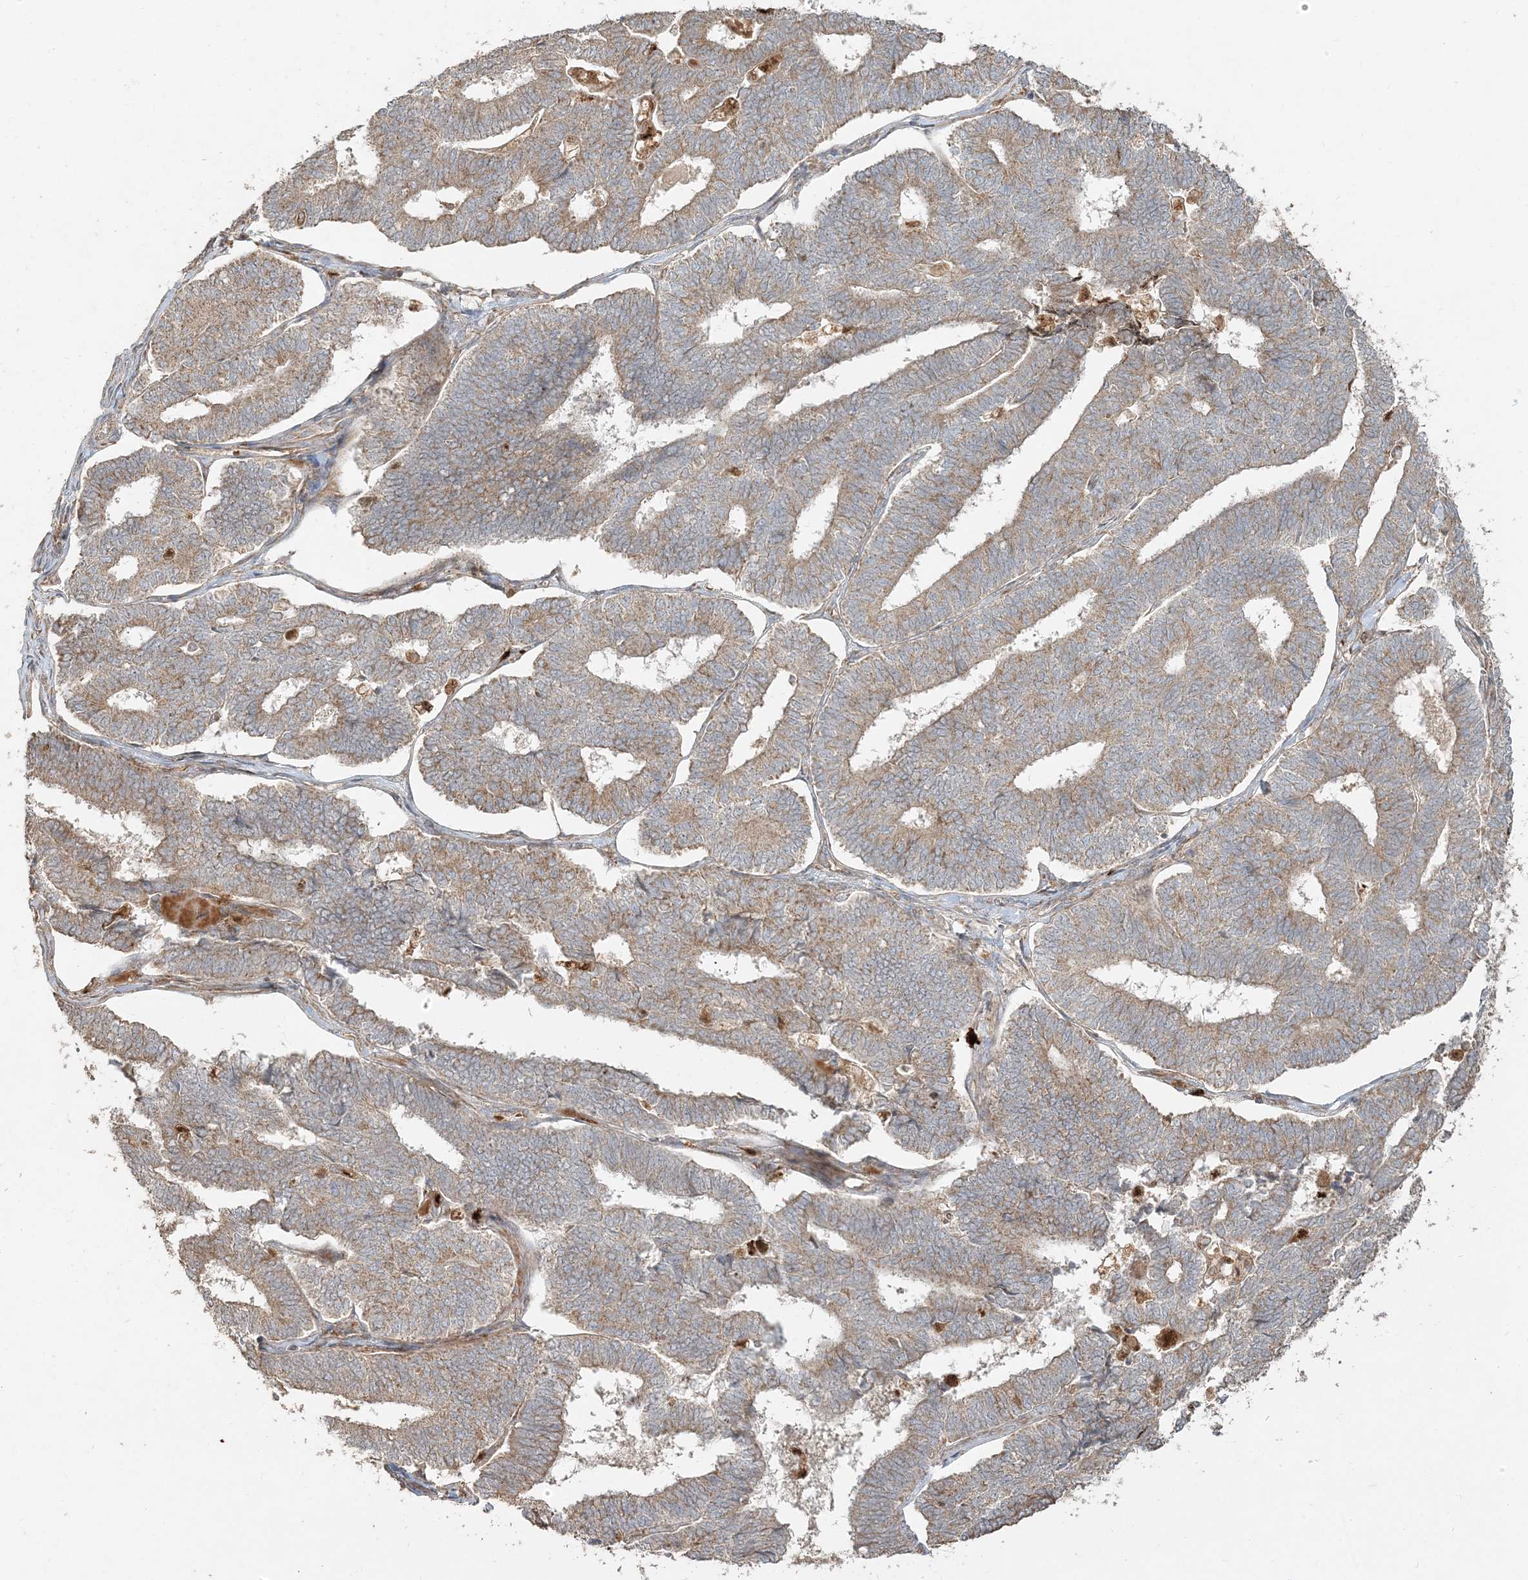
{"staining": {"intensity": "moderate", "quantity": ">75%", "location": "cytoplasmic/membranous"}, "tissue": "endometrial cancer", "cell_type": "Tumor cells", "image_type": "cancer", "snomed": [{"axis": "morphology", "description": "Adenocarcinoma, NOS"}, {"axis": "topography", "description": "Endometrium"}], "caption": "Protein positivity by immunohistochemistry demonstrates moderate cytoplasmic/membranous staining in about >75% of tumor cells in adenocarcinoma (endometrial). (brown staining indicates protein expression, while blue staining denotes nuclei).", "gene": "RAB14", "patient": {"sex": "female", "age": 70}}